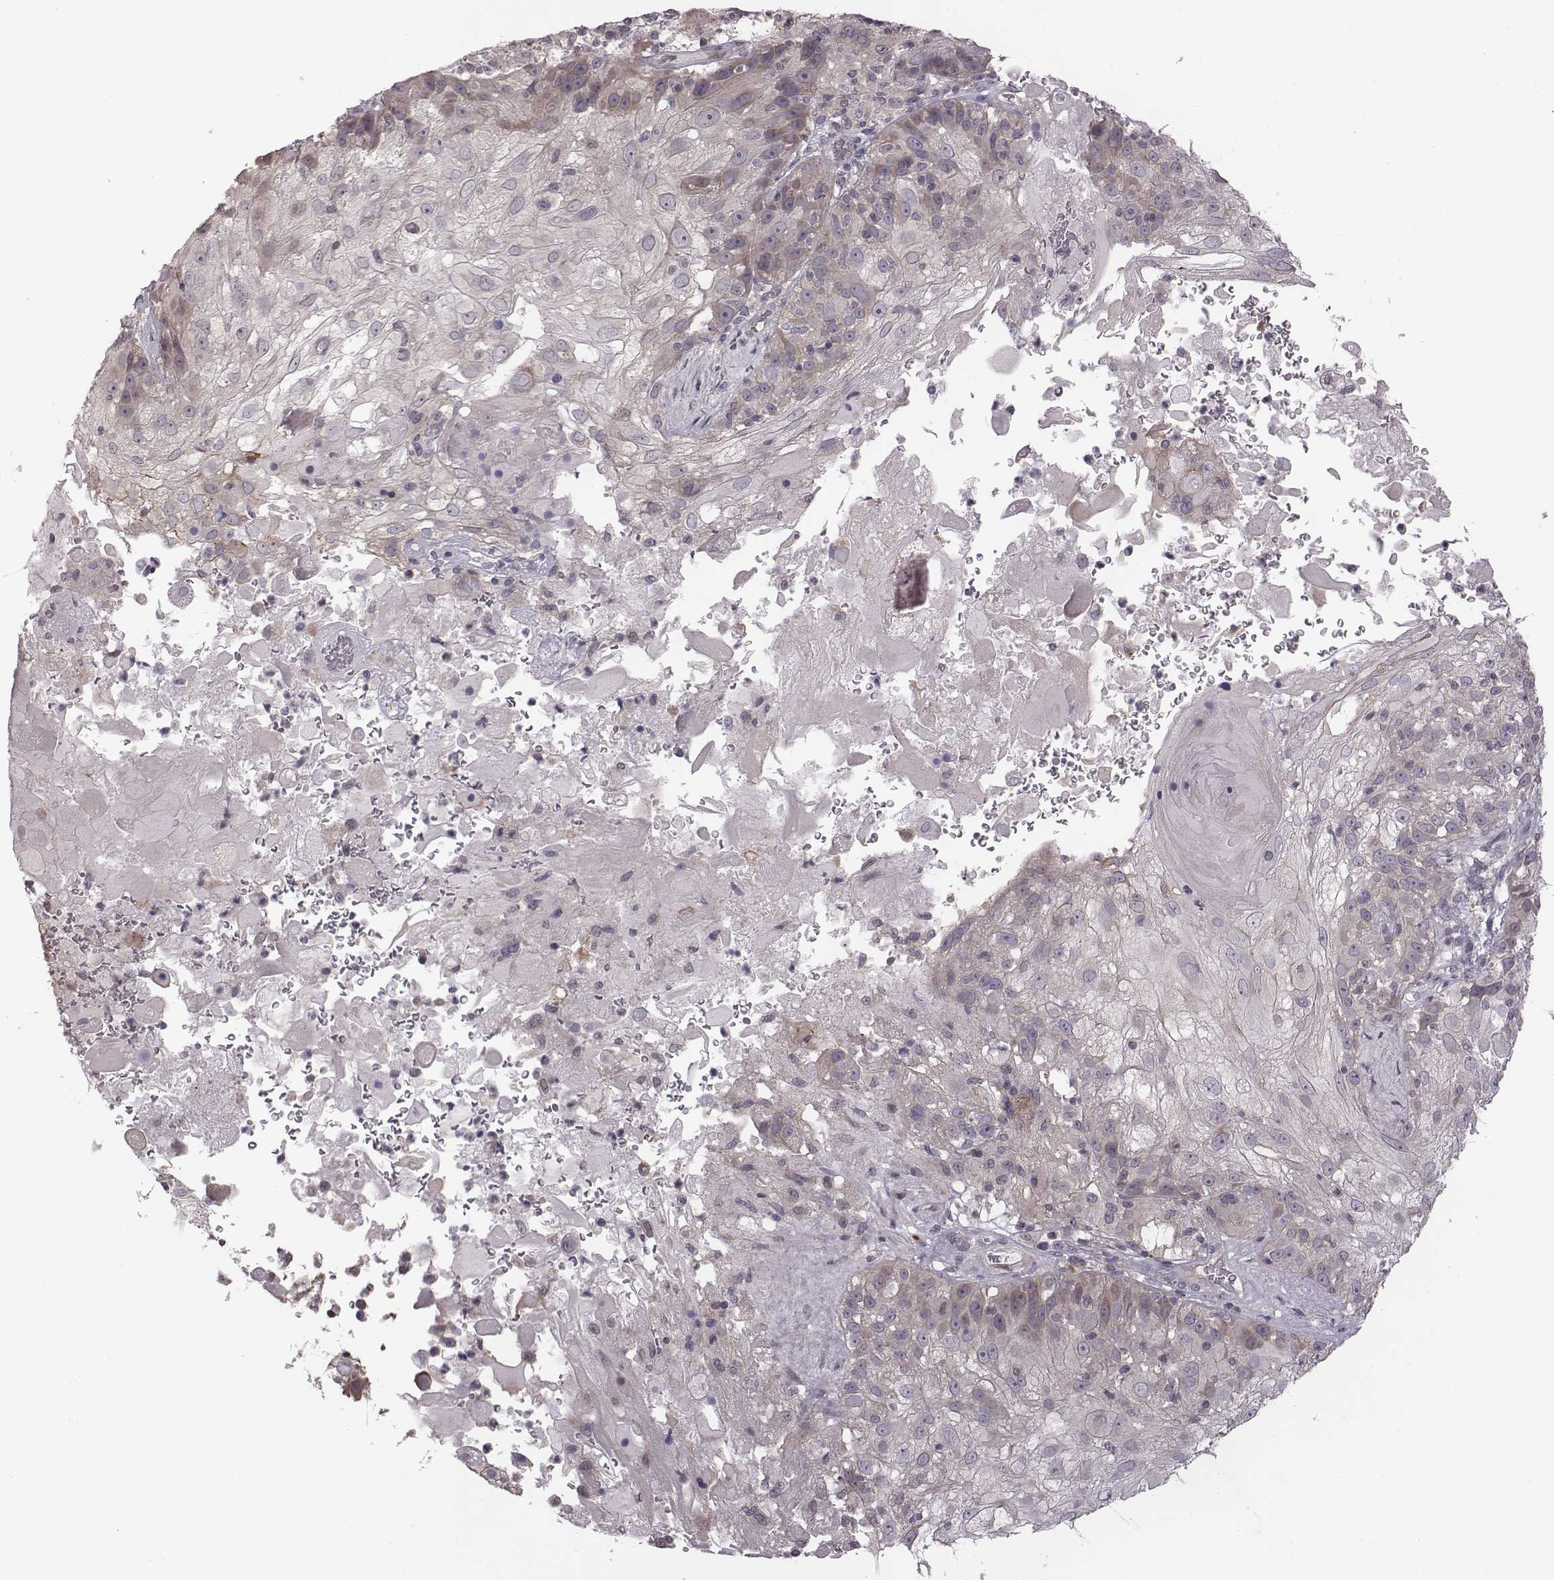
{"staining": {"intensity": "weak", "quantity": ">75%", "location": "cytoplasmic/membranous"}, "tissue": "skin cancer", "cell_type": "Tumor cells", "image_type": "cancer", "snomed": [{"axis": "morphology", "description": "Normal tissue, NOS"}, {"axis": "morphology", "description": "Squamous cell carcinoma, NOS"}, {"axis": "topography", "description": "Skin"}], "caption": "Immunohistochemical staining of human skin cancer (squamous cell carcinoma) shows weak cytoplasmic/membranous protein positivity in approximately >75% of tumor cells.", "gene": "BICDL1", "patient": {"sex": "female", "age": 83}}